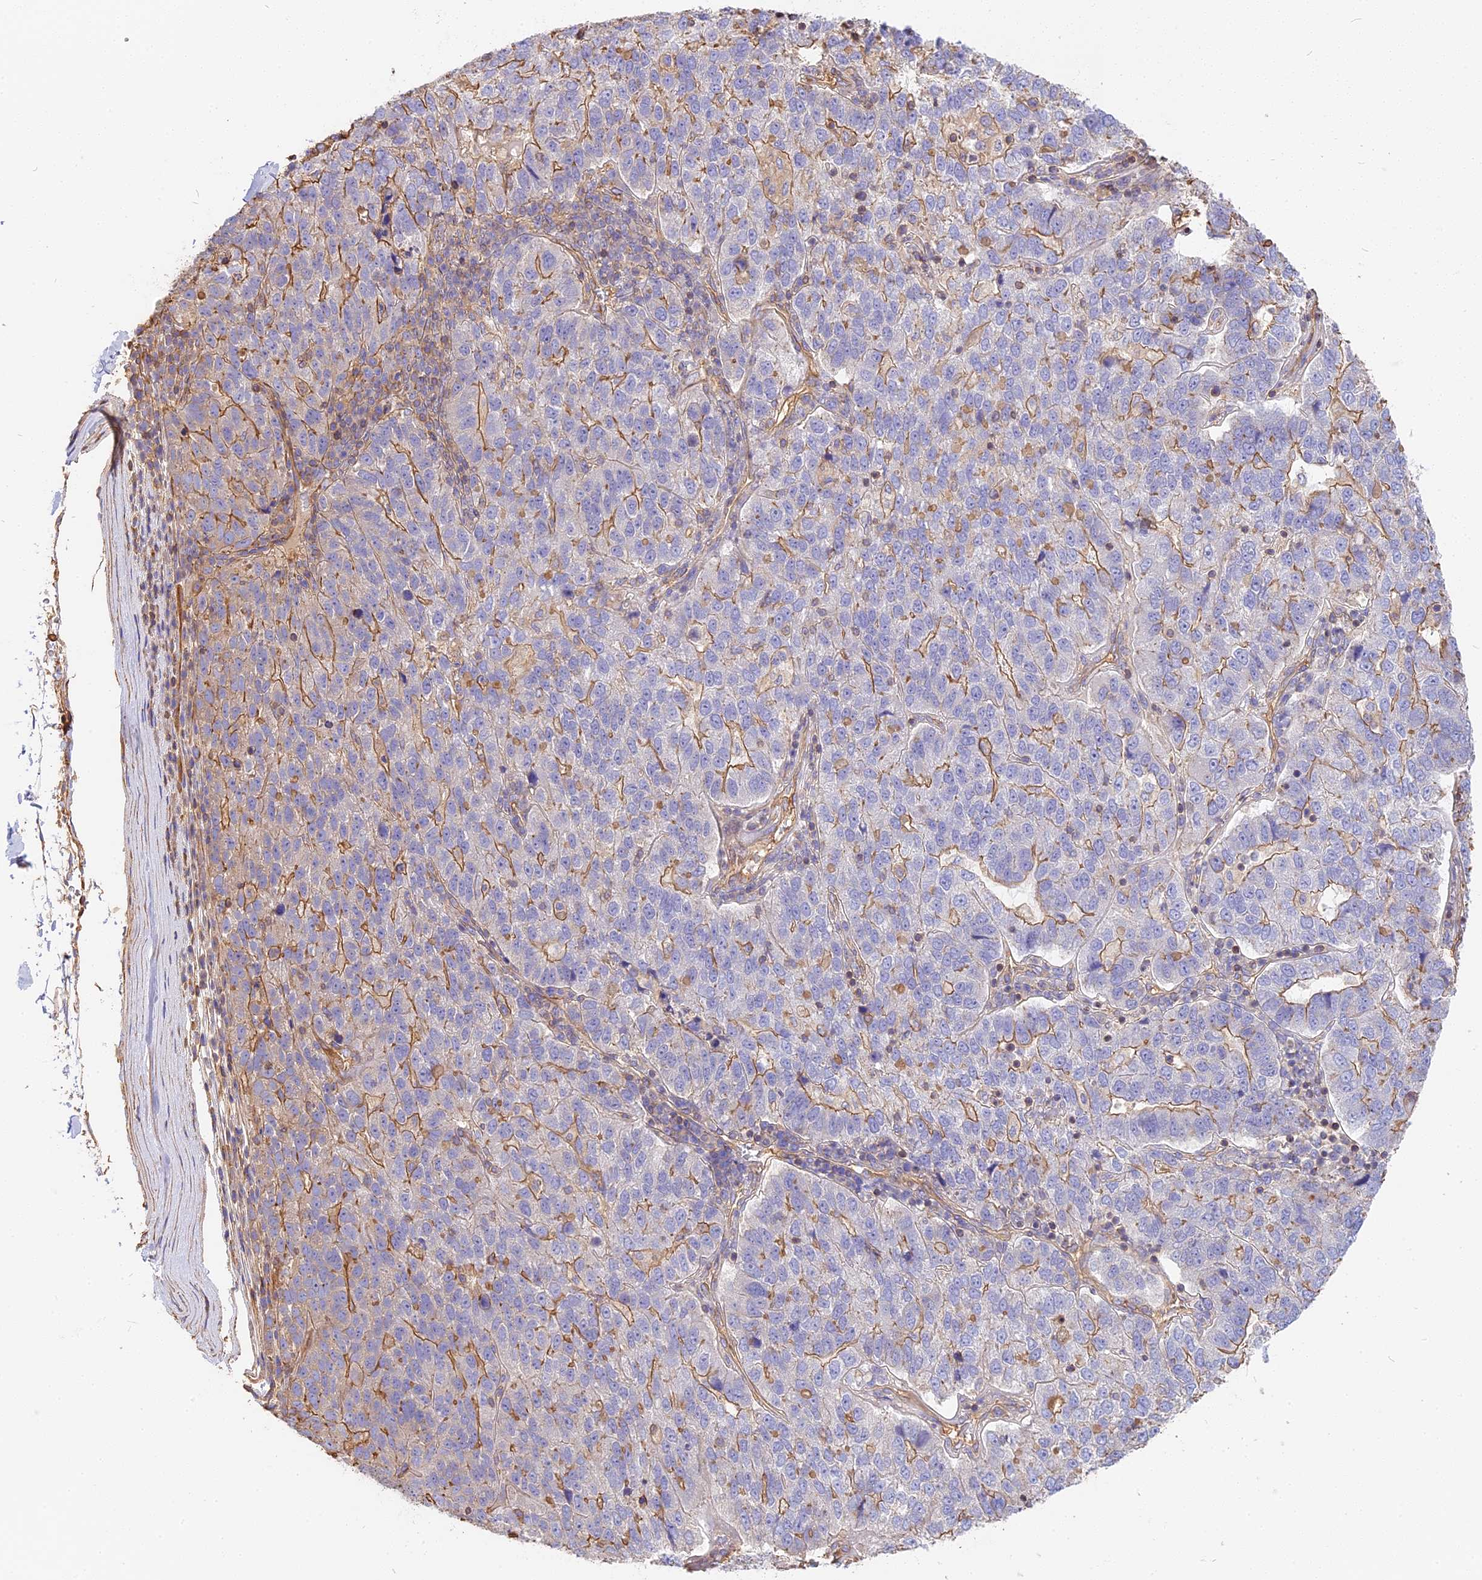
{"staining": {"intensity": "moderate", "quantity": "<25%", "location": "cytoplasmic/membranous"}, "tissue": "pancreatic cancer", "cell_type": "Tumor cells", "image_type": "cancer", "snomed": [{"axis": "morphology", "description": "Adenocarcinoma, NOS"}, {"axis": "topography", "description": "Pancreas"}], "caption": "This is an image of immunohistochemistry staining of pancreatic adenocarcinoma, which shows moderate staining in the cytoplasmic/membranous of tumor cells.", "gene": "VPS18", "patient": {"sex": "female", "age": 61}}